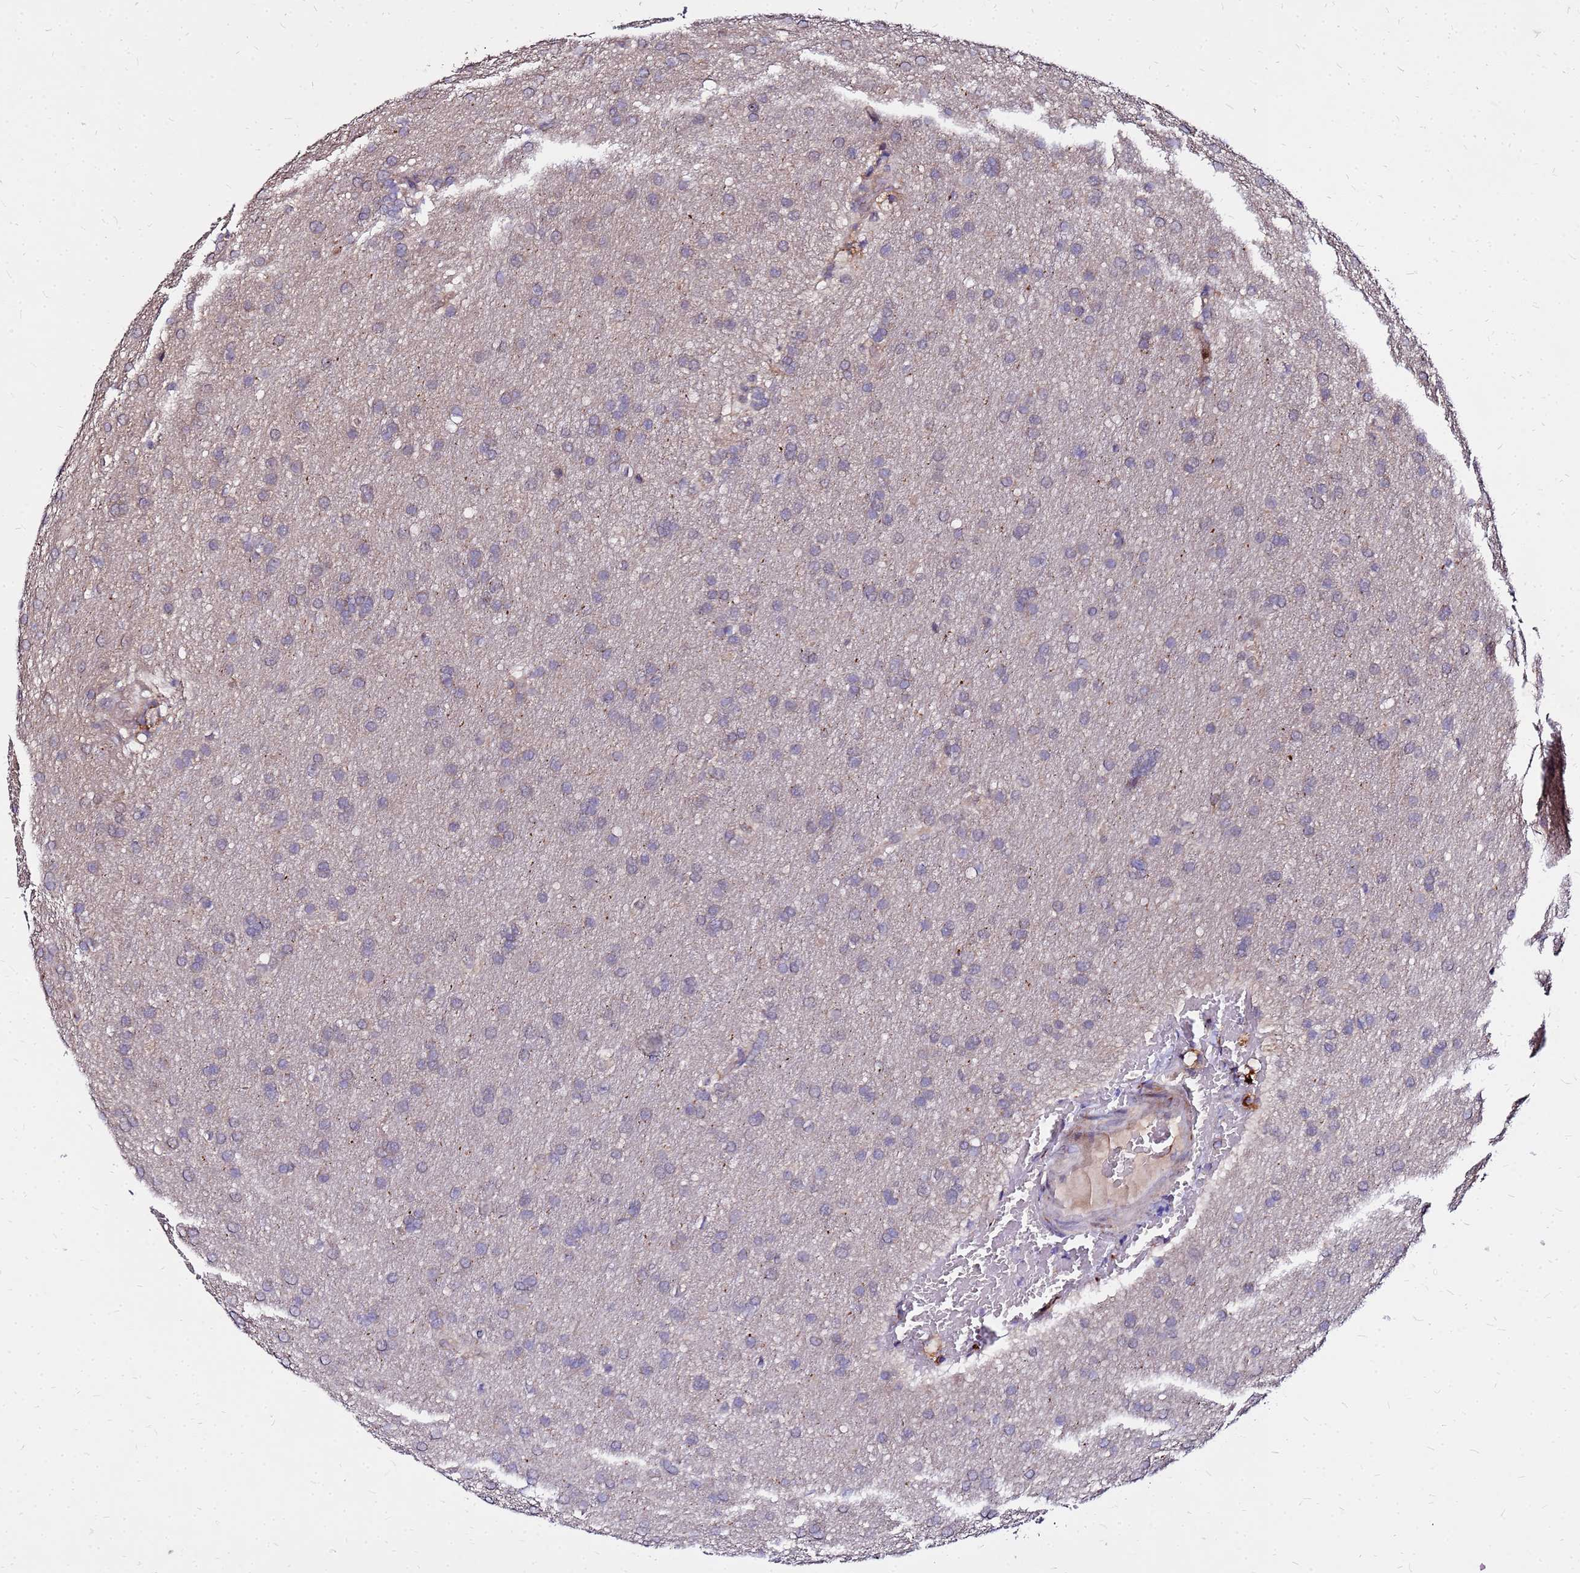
{"staining": {"intensity": "weak", "quantity": "<25%", "location": "cytoplasmic/membranous"}, "tissue": "glioma", "cell_type": "Tumor cells", "image_type": "cancer", "snomed": [{"axis": "morphology", "description": "Glioma, malignant, Low grade"}, {"axis": "topography", "description": "Brain"}], "caption": "An immunohistochemistry histopathology image of malignant low-grade glioma is shown. There is no staining in tumor cells of malignant low-grade glioma.", "gene": "ARHGEF5", "patient": {"sex": "female", "age": 32}}